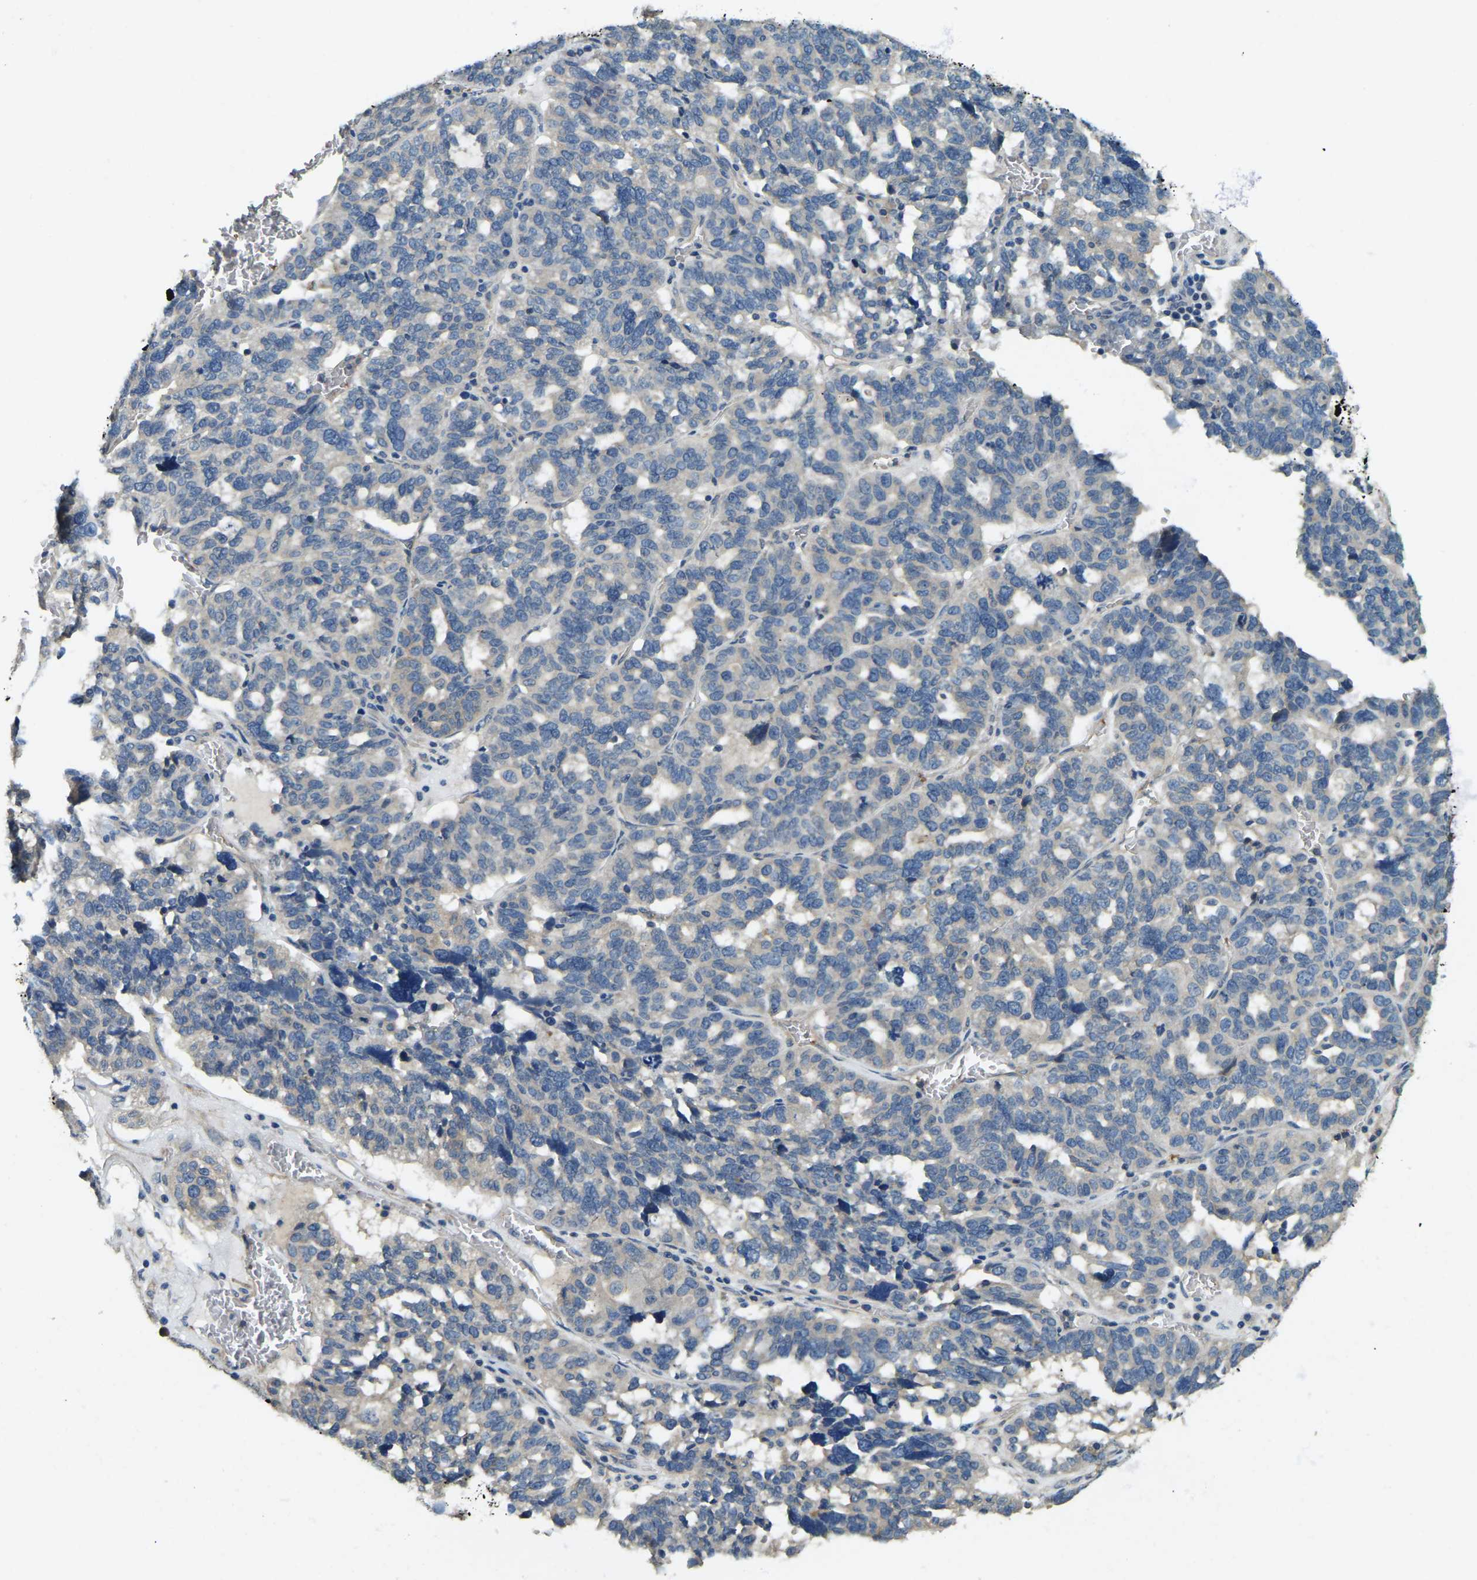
{"staining": {"intensity": "negative", "quantity": "none", "location": "none"}, "tissue": "ovarian cancer", "cell_type": "Tumor cells", "image_type": "cancer", "snomed": [{"axis": "morphology", "description": "Cystadenocarcinoma, serous, NOS"}, {"axis": "topography", "description": "Ovary"}], "caption": "This is a micrograph of immunohistochemistry (IHC) staining of serous cystadenocarcinoma (ovarian), which shows no positivity in tumor cells.", "gene": "ERGIC1", "patient": {"sex": "female", "age": 59}}